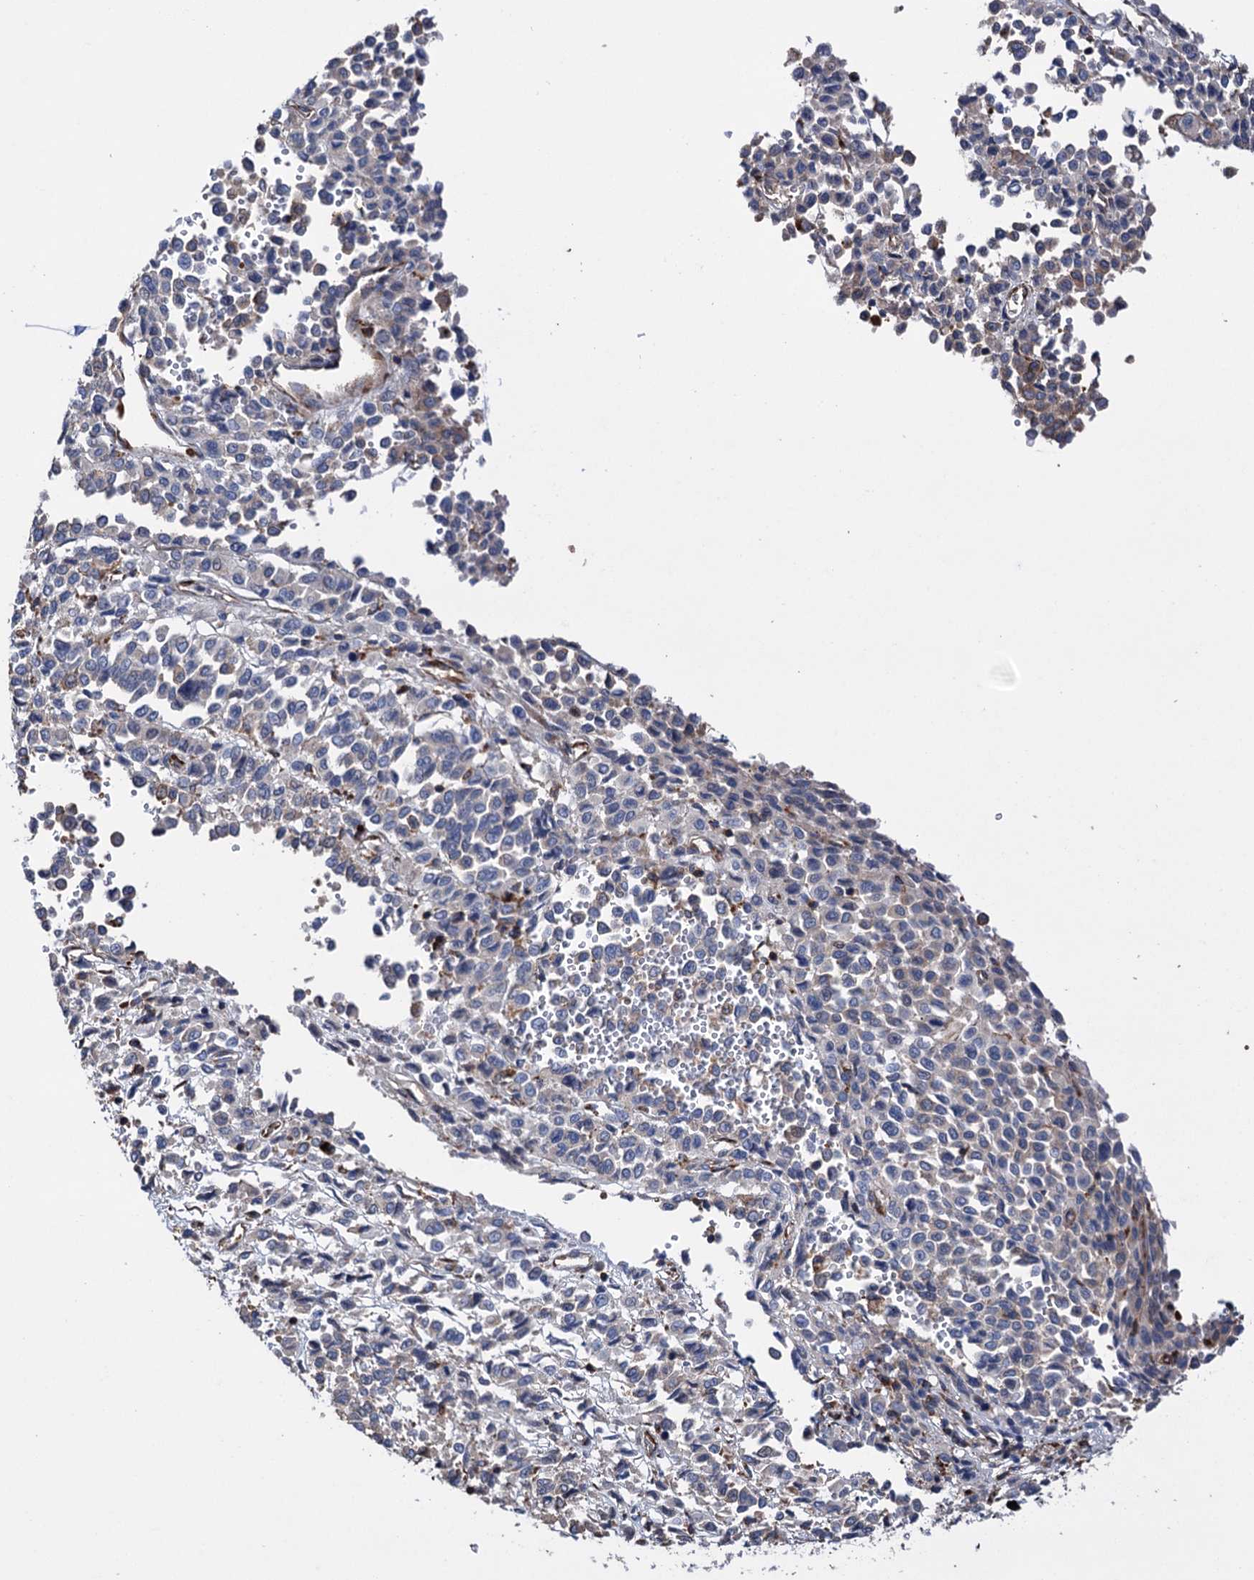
{"staining": {"intensity": "weak", "quantity": "25%-75%", "location": "cytoplasmic/membranous"}, "tissue": "melanoma", "cell_type": "Tumor cells", "image_type": "cancer", "snomed": [{"axis": "morphology", "description": "Malignant melanoma, Metastatic site"}, {"axis": "topography", "description": "Pancreas"}], "caption": "Protein staining by IHC displays weak cytoplasmic/membranous positivity in about 25%-75% of tumor cells in malignant melanoma (metastatic site).", "gene": "SCPEP1", "patient": {"sex": "female", "age": 30}}